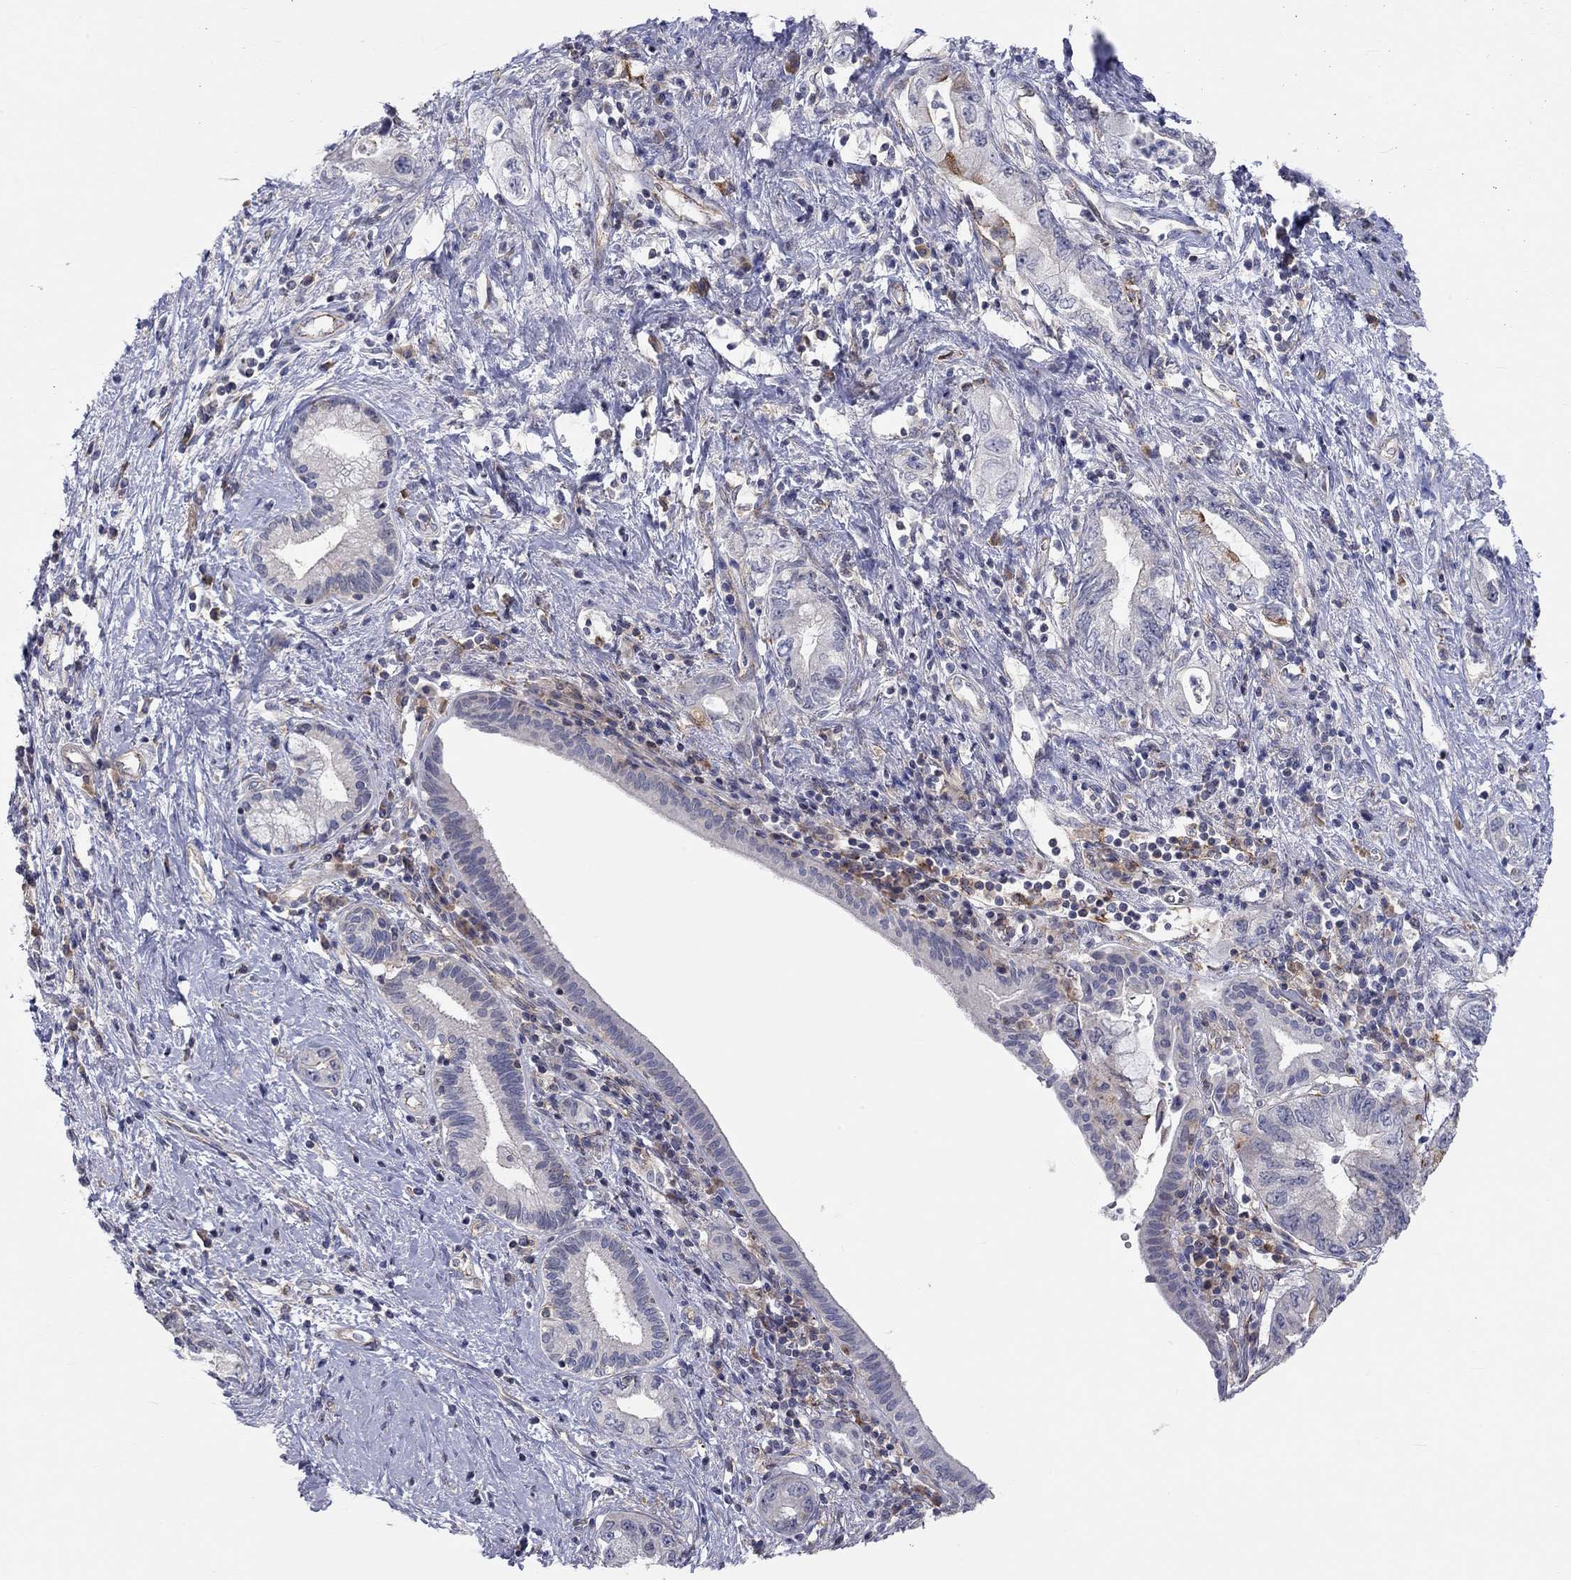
{"staining": {"intensity": "strong", "quantity": "<25%", "location": "cytoplasmic/membranous"}, "tissue": "pancreatic cancer", "cell_type": "Tumor cells", "image_type": "cancer", "snomed": [{"axis": "morphology", "description": "Adenocarcinoma, NOS"}, {"axis": "topography", "description": "Pancreas"}], "caption": "Human pancreatic adenocarcinoma stained for a protein (brown) displays strong cytoplasmic/membranous positive staining in about <25% of tumor cells.", "gene": "PCDHGA10", "patient": {"sex": "female", "age": 73}}